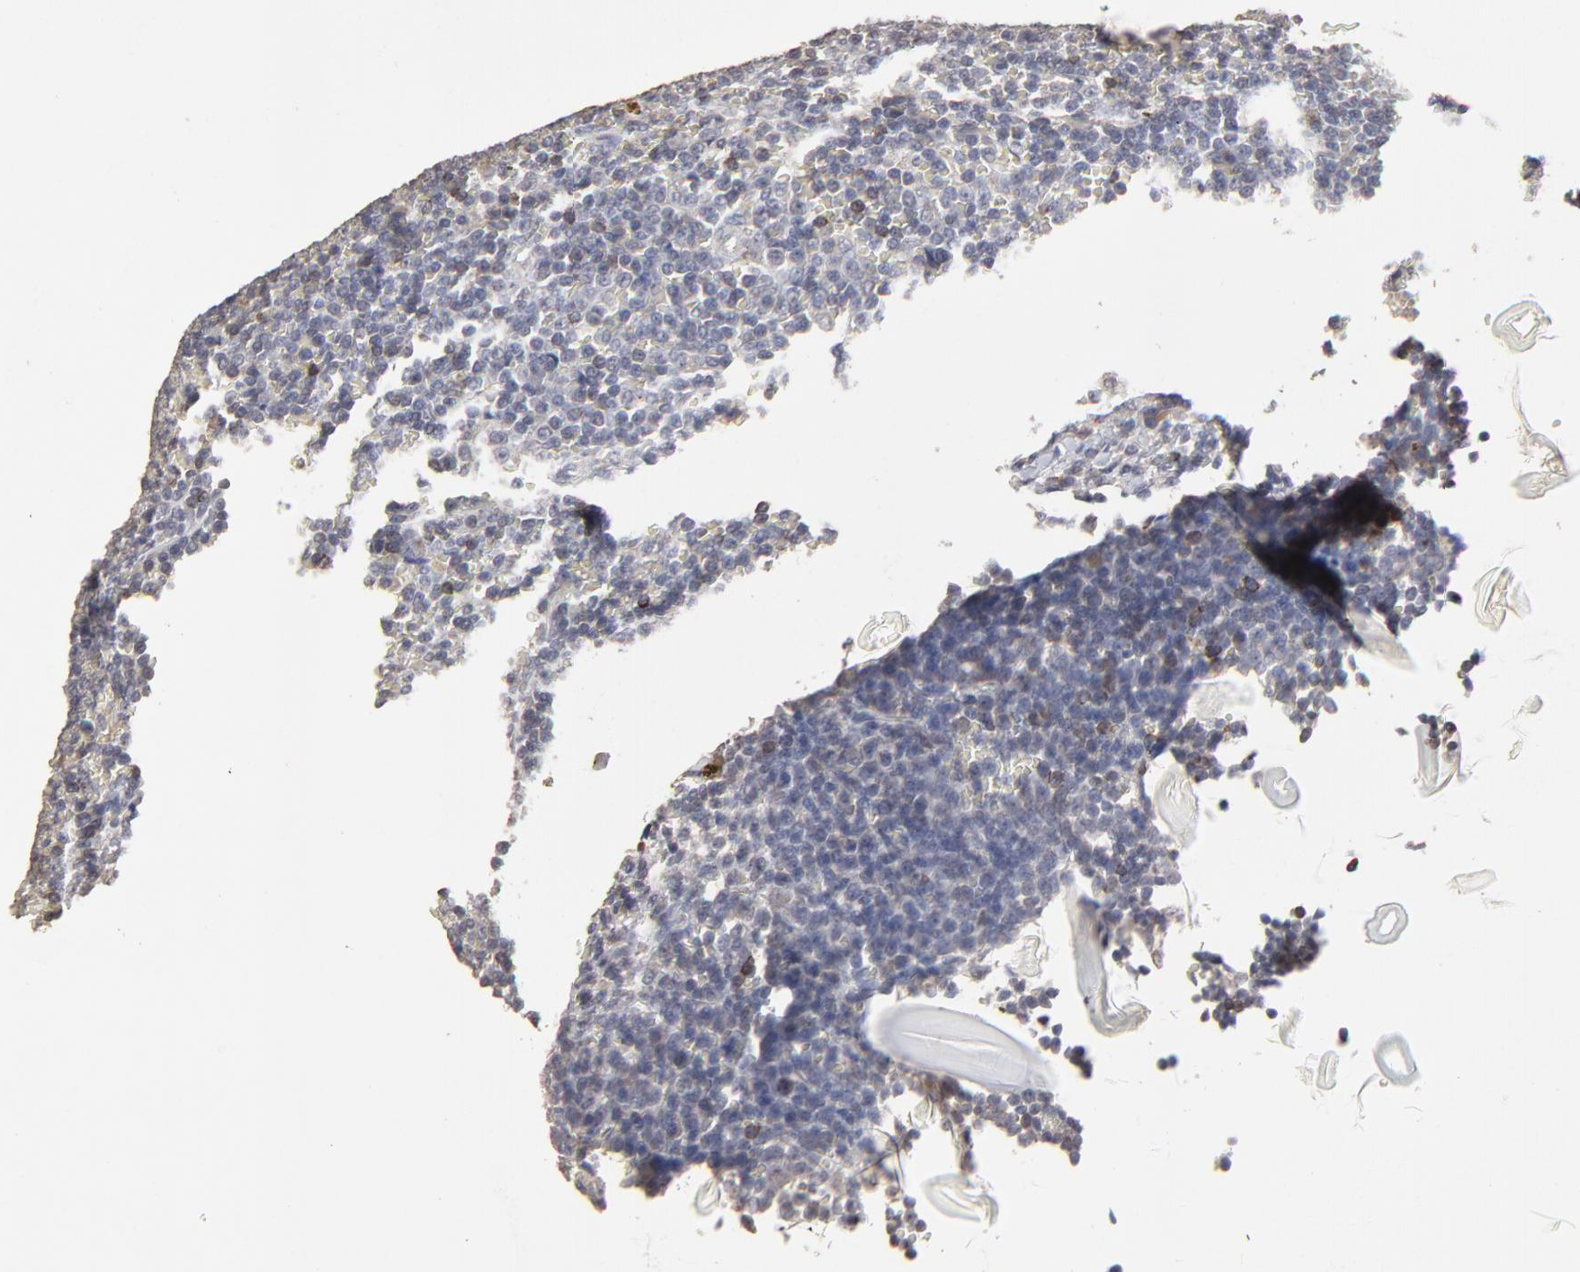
{"staining": {"intensity": "weak", "quantity": "<25%", "location": "nuclear"}, "tissue": "lymphoma", "cell_type": "Tumor cells", "image_type": "cancer", "snomed": [{"axis": "morphology", "description": "Malignant lymphoma, non-Hodgkin's type, Low grade"}, {"axis": "topography", "description": "Spleen"}], "caption": "Tumor cells show no significant positivity in lymphoma.", "gene": "VPREB3", "patient": {"sex": "male", "age": 80}}